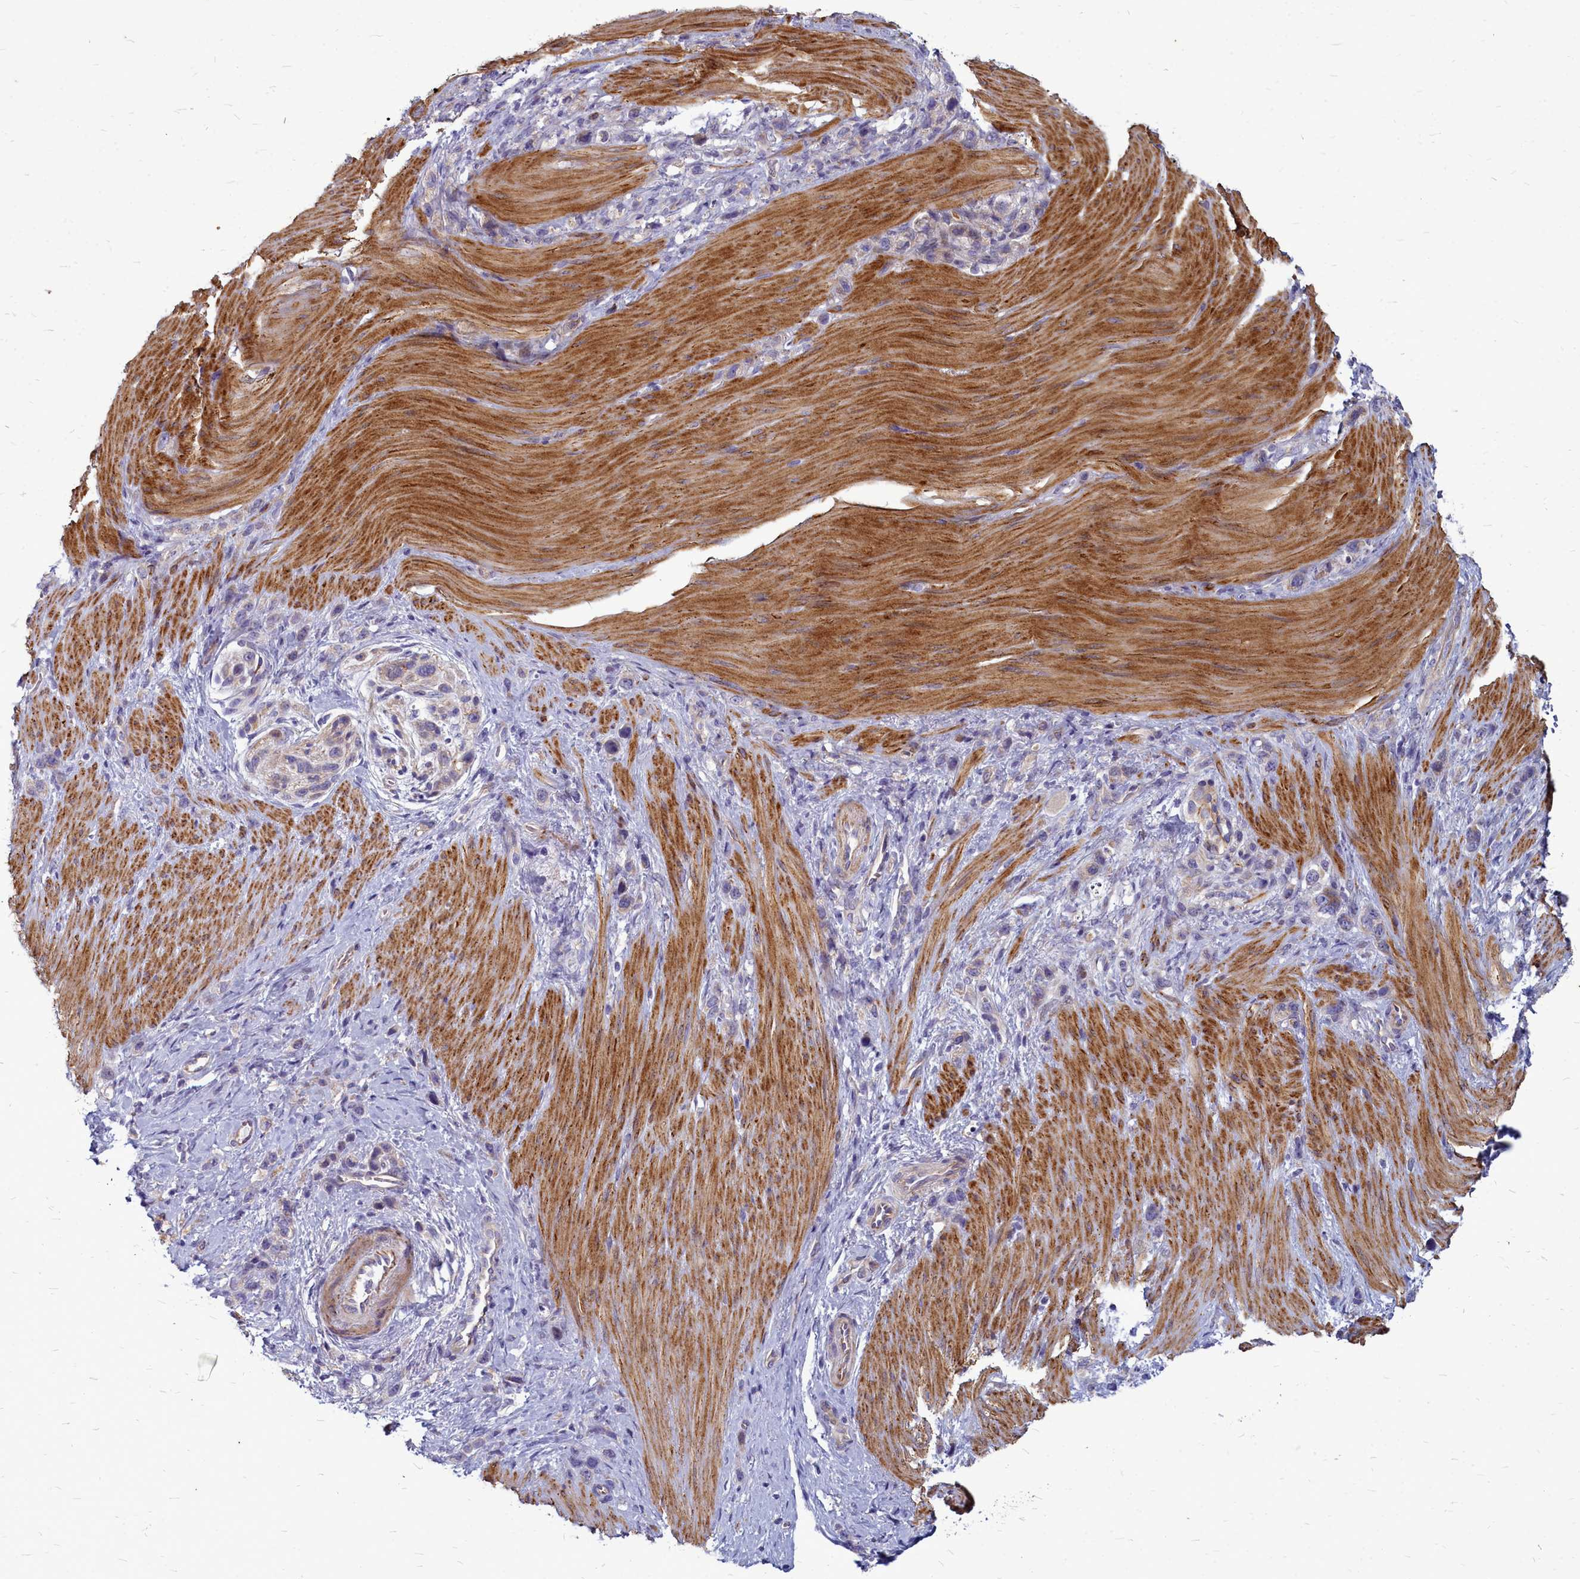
{"staining": {"intensity": "negative", "quantity": "none", "location": "none"}, "tissue": "stomach cancer", "cell_type": "Tumor cells", "image_type": "cancer", "snomed": [{"axis": "morphology", "description": "Adenocarcinoma, NOS"}, {"axis": "topography", "description": "Stomach"}], "caption": "This photomicrograph is of stomach adenocarcinoma stained with IHC to label a protein in brown with the nuclei are counter-stained blue. There is no positivity in tumor cells.", "gene": "SMPD4", "patient": {"sex": "female", "age": 65}}